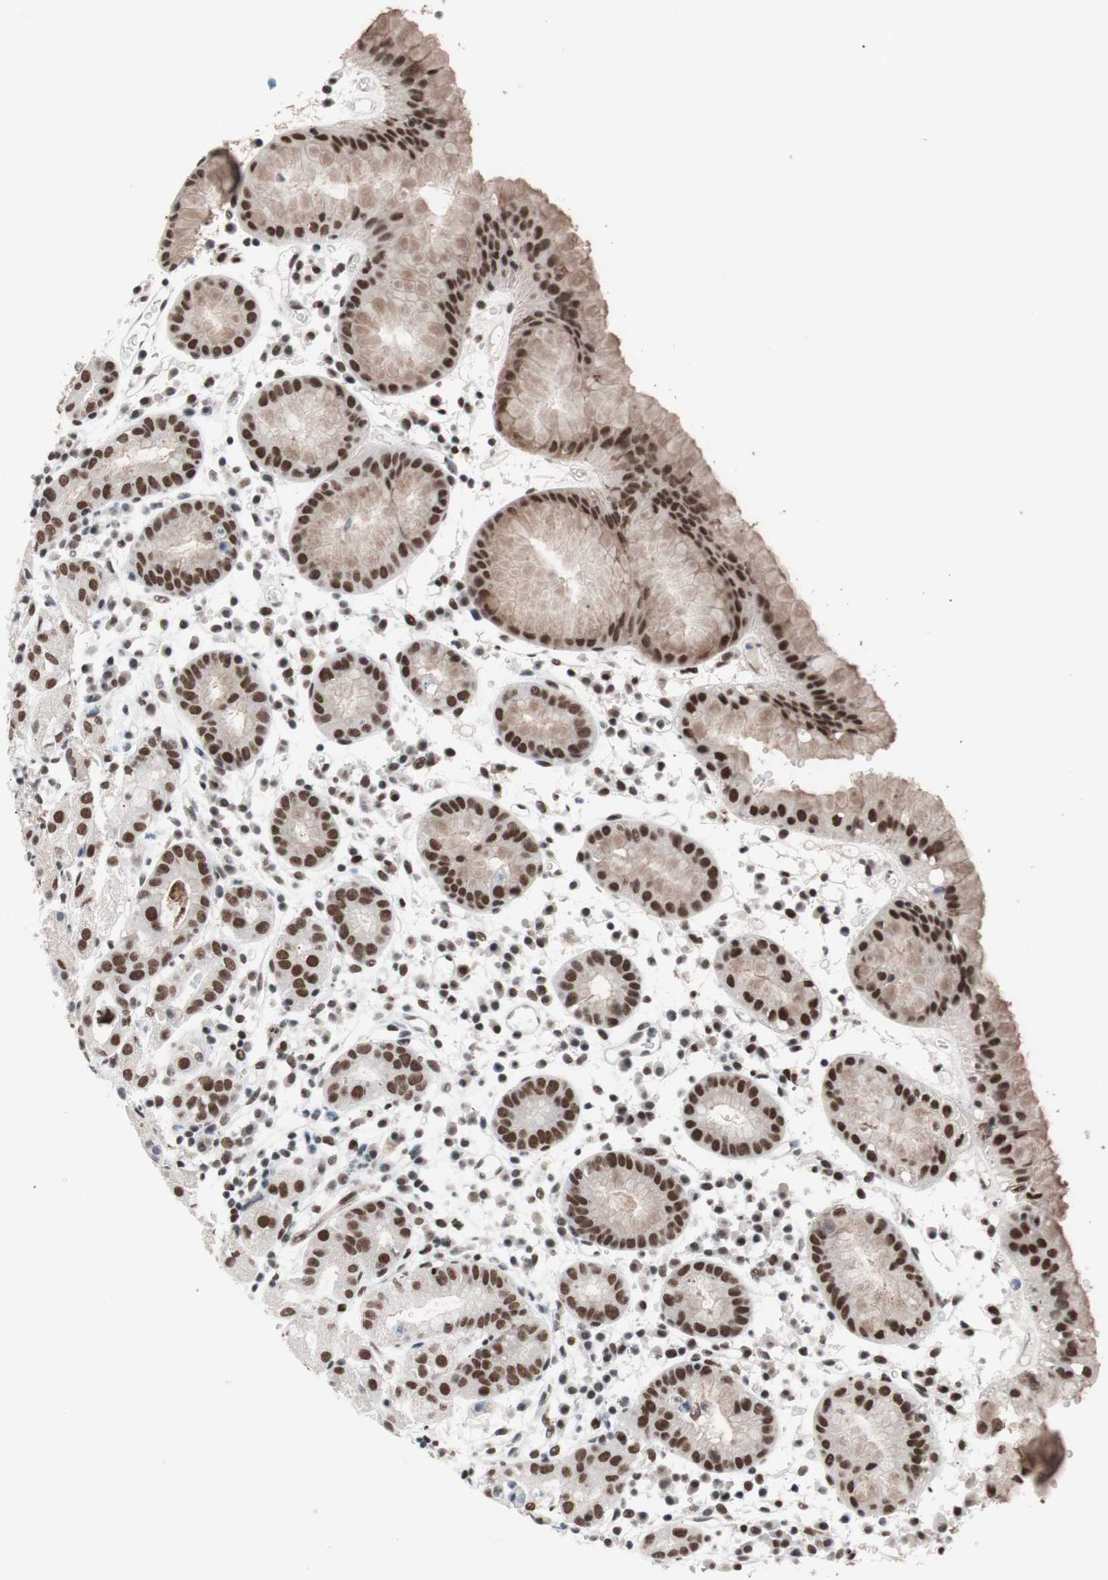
{"staining": {"intensity": "moderate", "quantity": ">75%", "location": "nuclear"}, "tissue": "stomach", "cell_type": "Glandular cells", "image_type": "normal", "snomed": [{"axis": "morphology", "description": "Normal tissue, NOS"}, {"axis": "topography", "description": "Stomach"}, {"axis": "topography", "description": "Stomach, lower"}], "caption": "Stomach stained for a protein (brown) displays moderate nuclear positive expression in approximately >75% of glandular cells.", "gene": "ARID1A", "patient": {"sex": "female", "age": 75}}